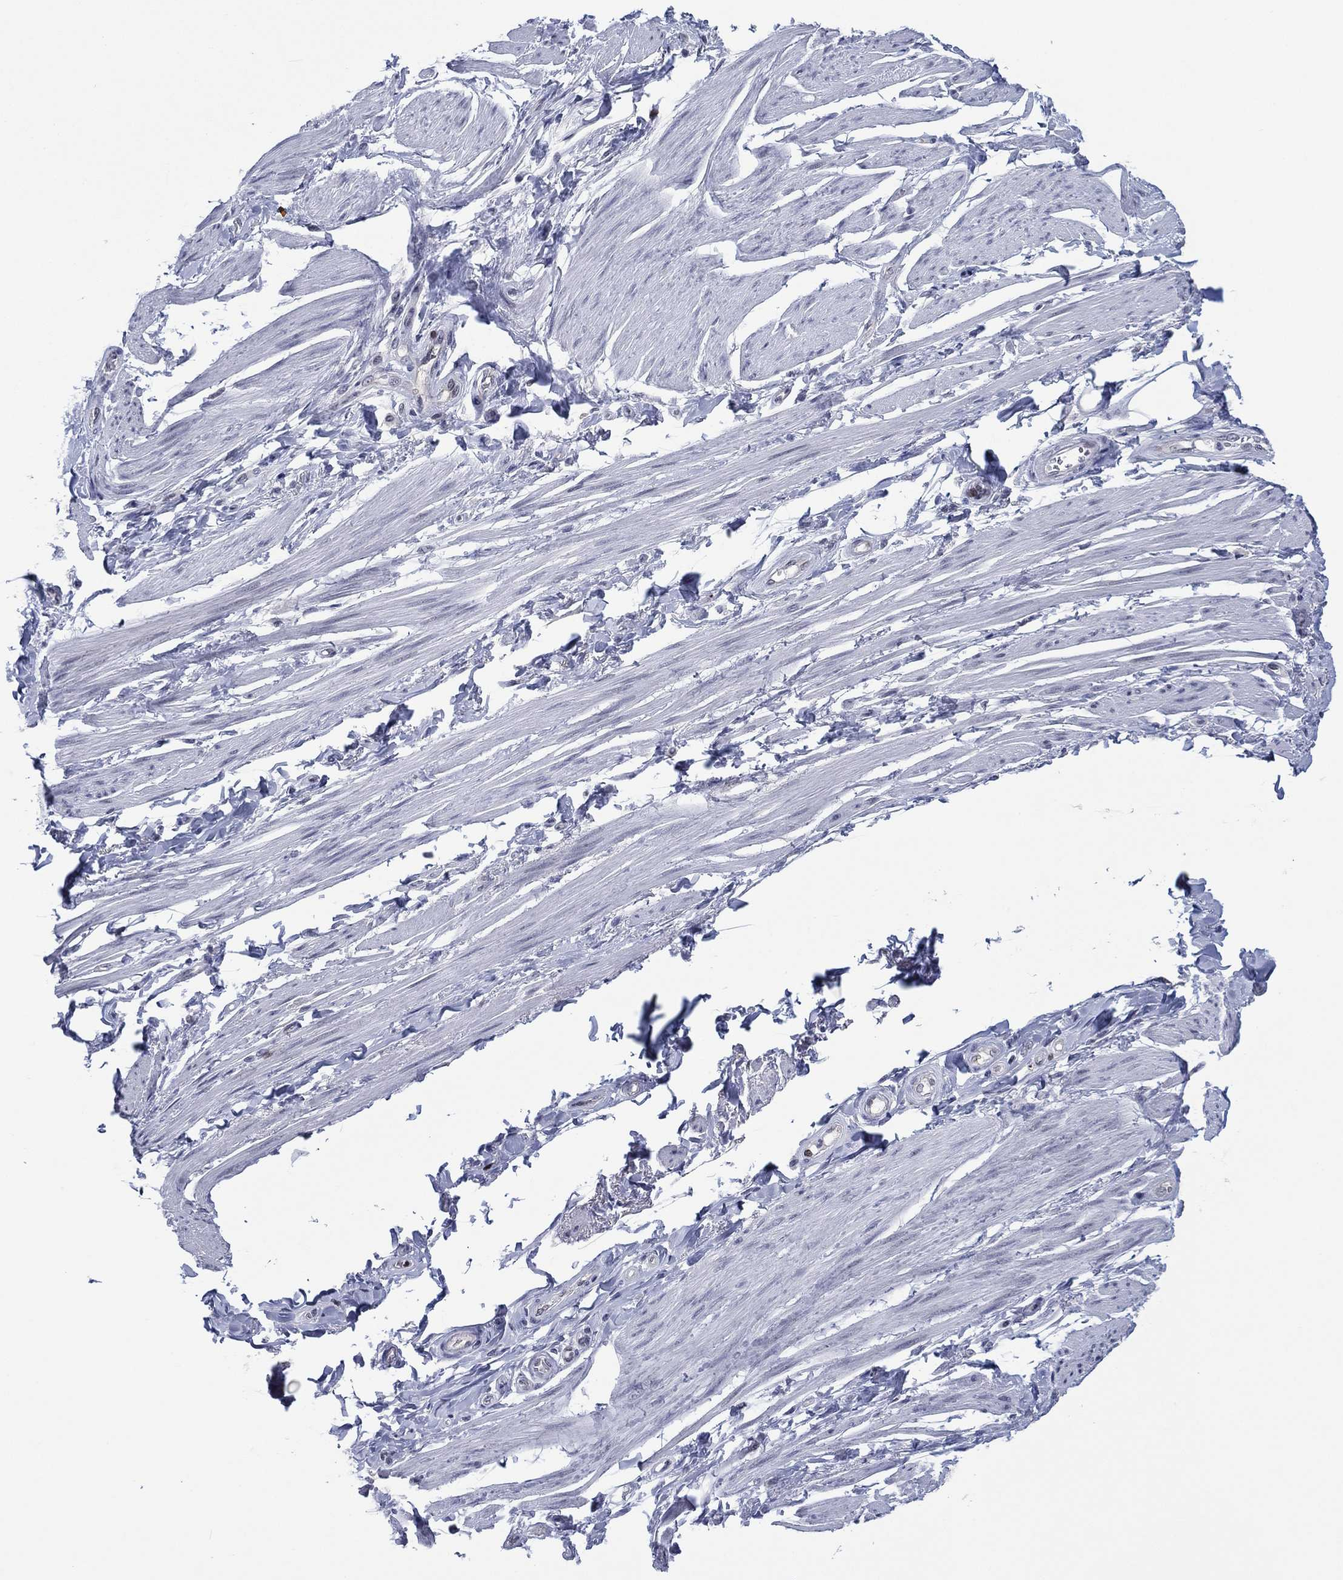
{"staining": {"intensity": "negative", "quantity": "none", "location": "none"}, "tissue": "soft tissue", "cell_type": "Fibroblasts", "image_type": "normal", "snomed": [{"axis": "morphology", "description": "Normal tissue, NOS"}, {"axis": "topography", "description": "Skeletal muscle"}, {"axis": "topography", "description": "Anal"}, {"axis": "topography", "description": "Peripheral nerve tissue"}], "caption": "IHC of normal soft tissue exhibits no expression in fibroblasts.", "gene": "GATA6", "patient": {"sex": "male", "age": 53}}